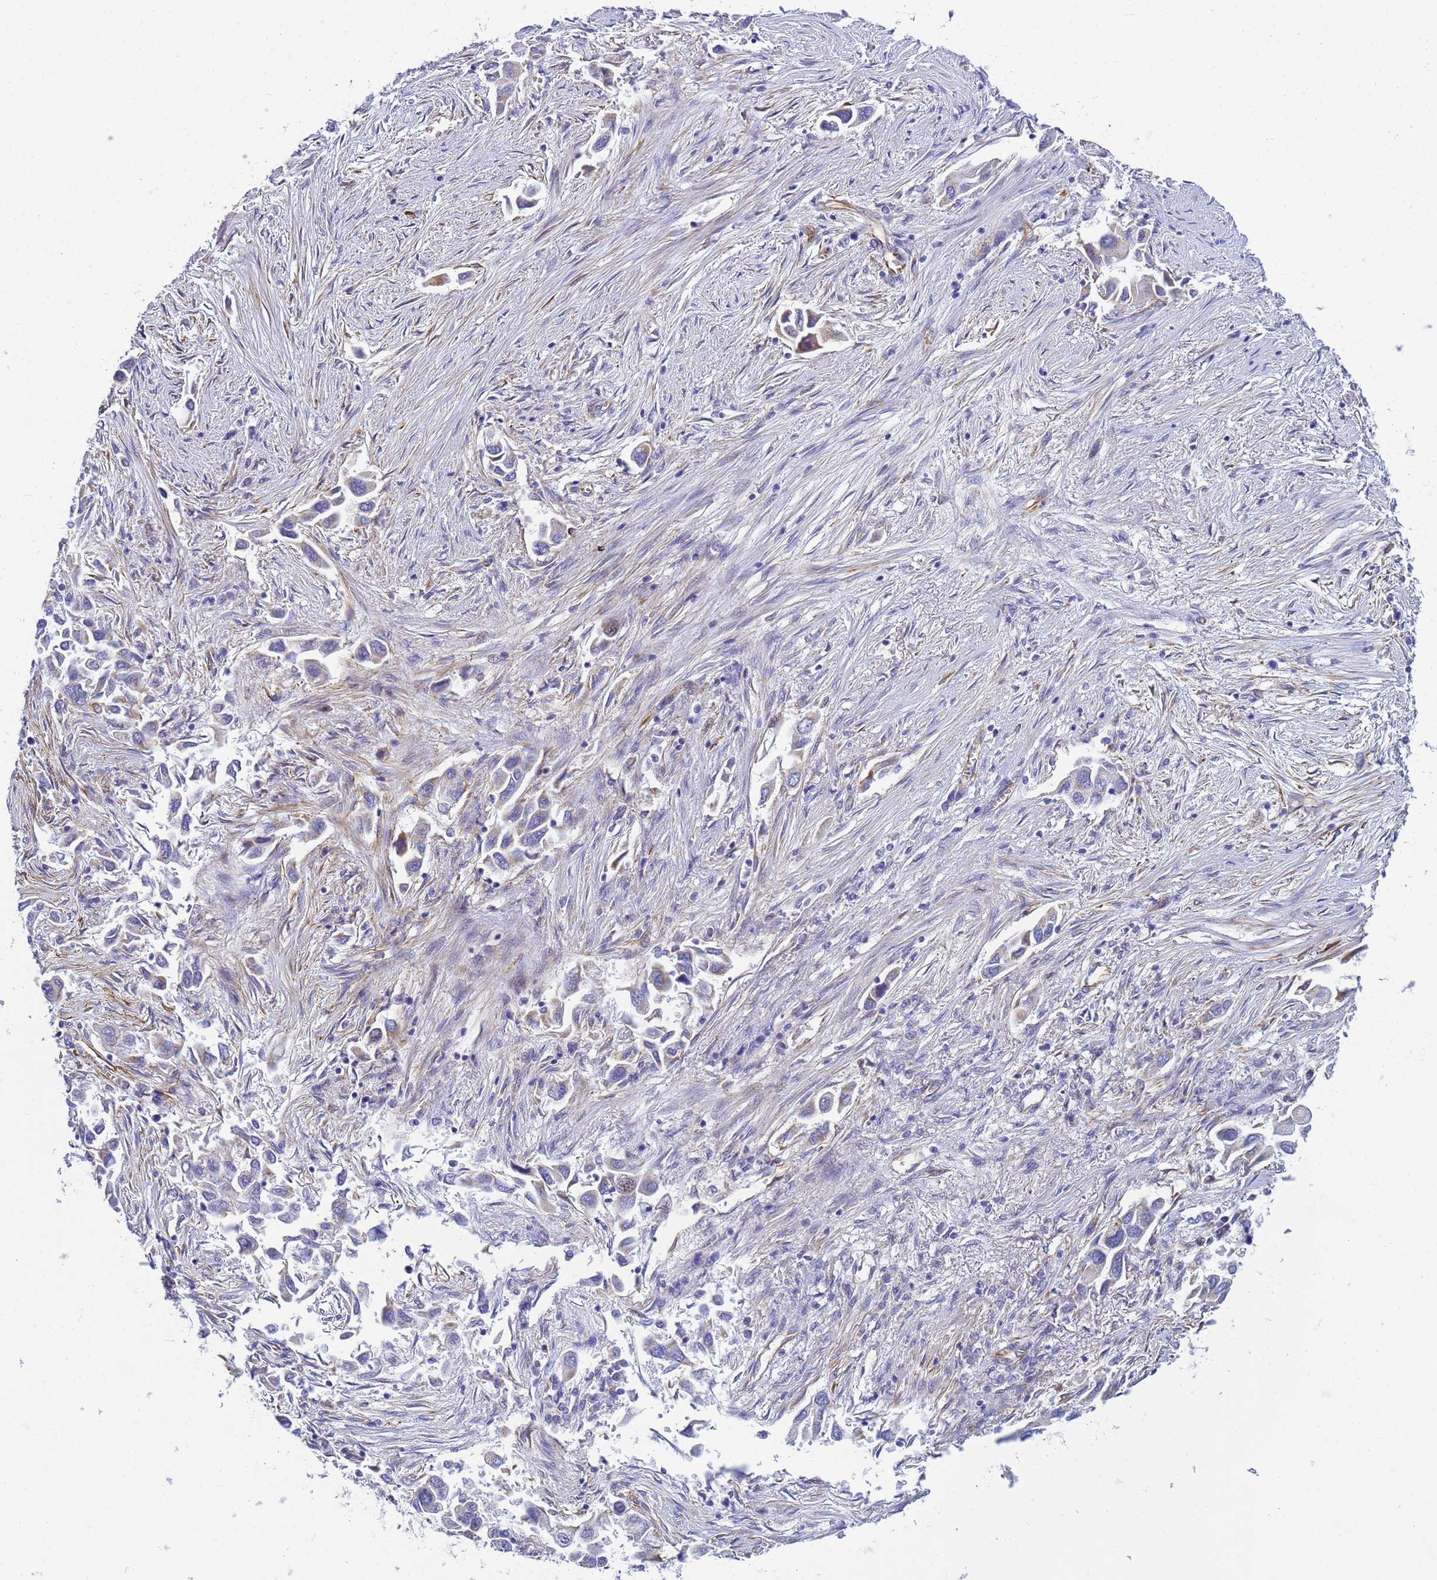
{"staining": {"intensity": "moderate", "quantity": "<25%", "location": "cytoplasmic/membranous"}, "tissue": "lung cancer", "cell_type": "Tumor cells", "image_type": "cancer", "snomed": [{"axis": "morphology", "description": "Adenocarcinoma, NOS"}, {"axis": "topography", "description": "Lung"}], "caption": "Immunohistochemistry (IHC) (DAB (3,3'-diaminobenzidine)) staining of human adenocarcinoma (lung) exhibits moderate cytoplasmic/membranous protein staining in about <25% of tumor cells. The staining is performed using DAB (3,3'-diaminobenzidine) brown chromogen to label protein expression. The nuclei are counter-stained blue using hematoxylin.", "gene": "UBXN2B", "patient": {"sex": "female", "age": 76}}